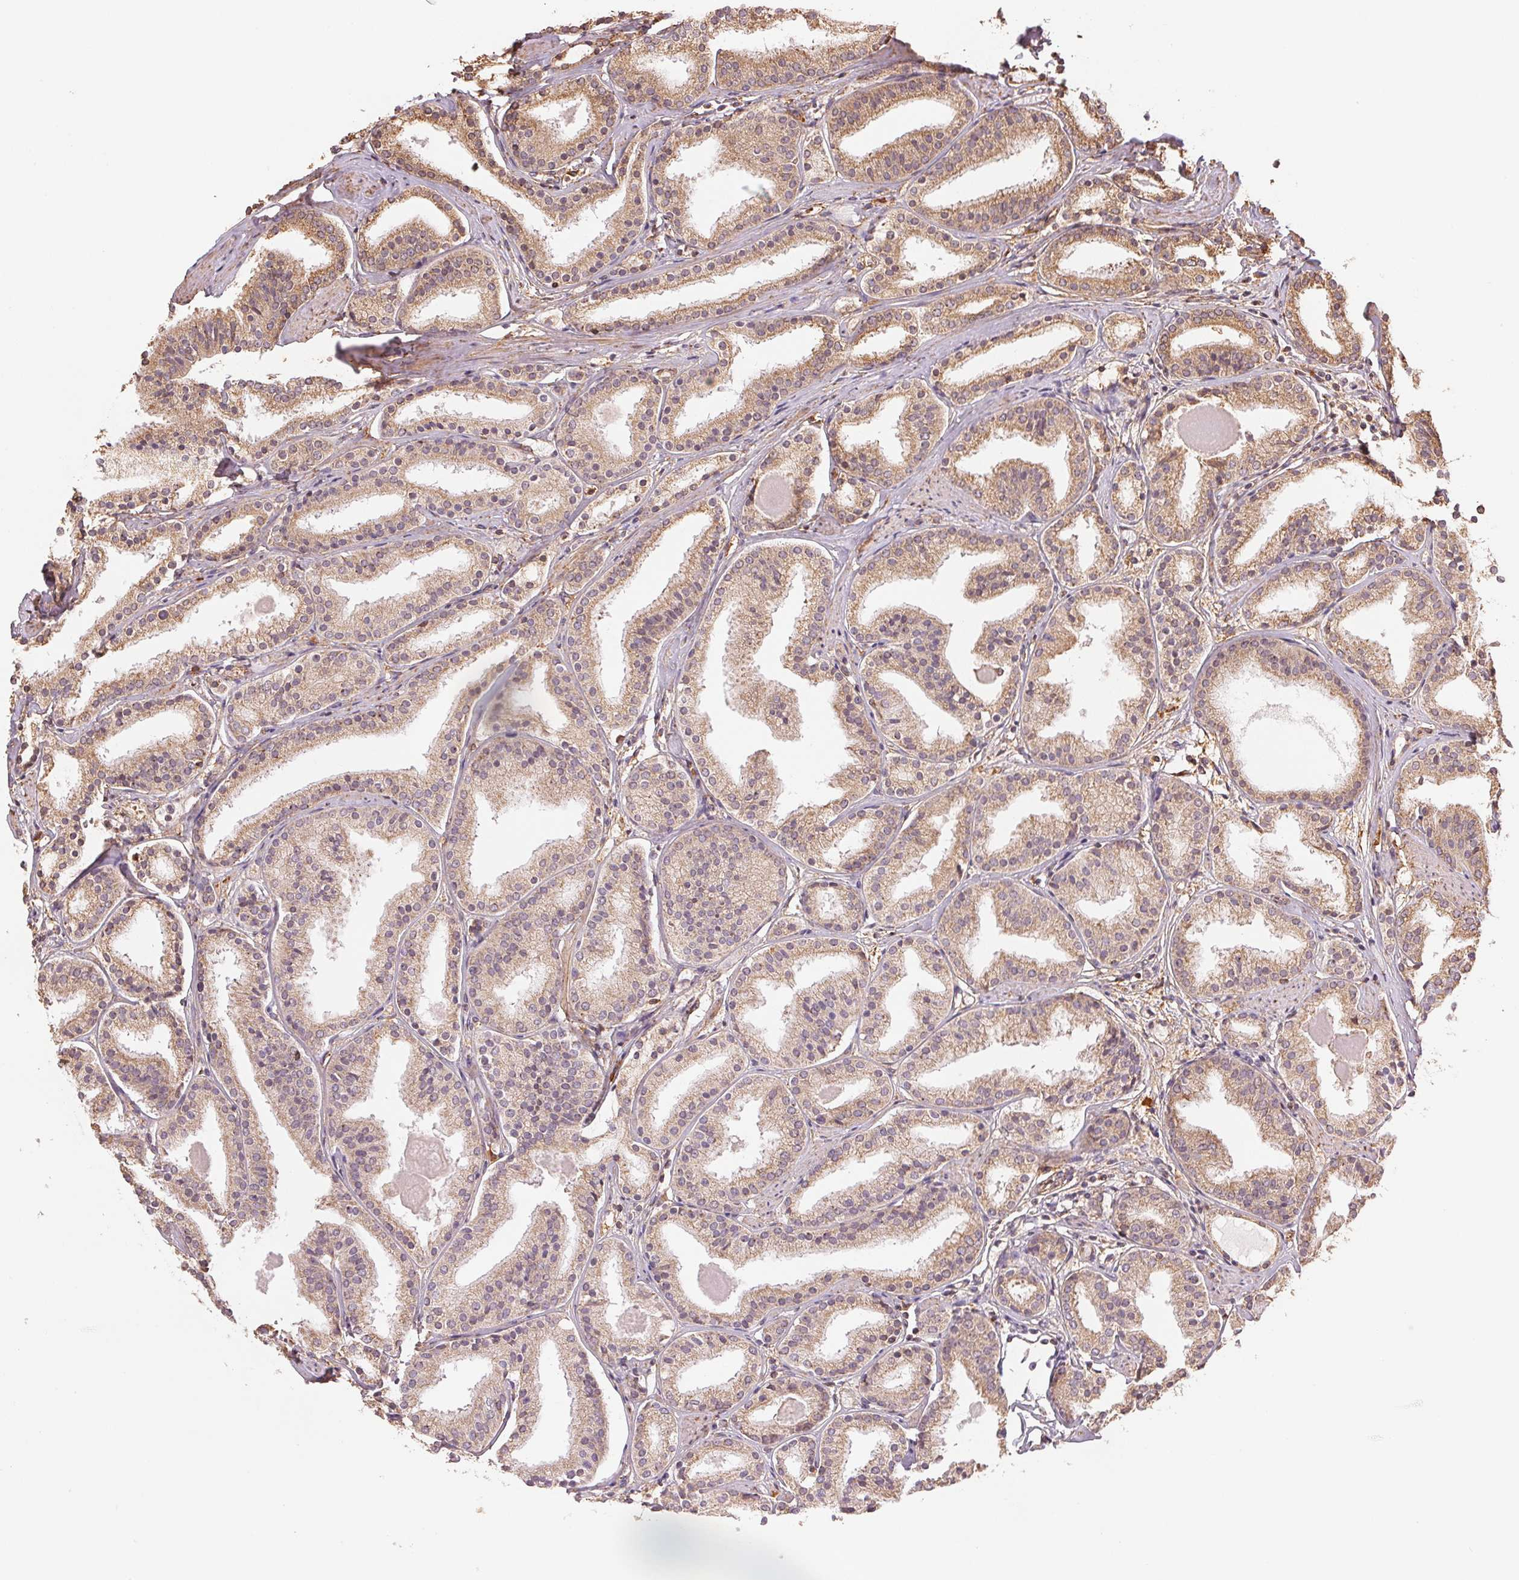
{"staining": {"intensity": "weak", "quantity": ">75%", "location": "cytoplasmic/membranous"}, "tissue": "prostate cancer", "cell_type": "Tumor cells", "image_type": "cancer", "snomed": [{"axis": "morphology", "description": "Adenocarcinoma, High grade"}, {"axis": "topography", "description": "Prostate"}], "caption": "Human prostate cancer (adenocarcinoma (high-grade)) stained for a protein (brown) shows weak cytoplasmic/membranous positive positivity in approximately >75% of tumor cells.", "gene": "C6orf163", "patient": {"sex": "male", "age": 63}}